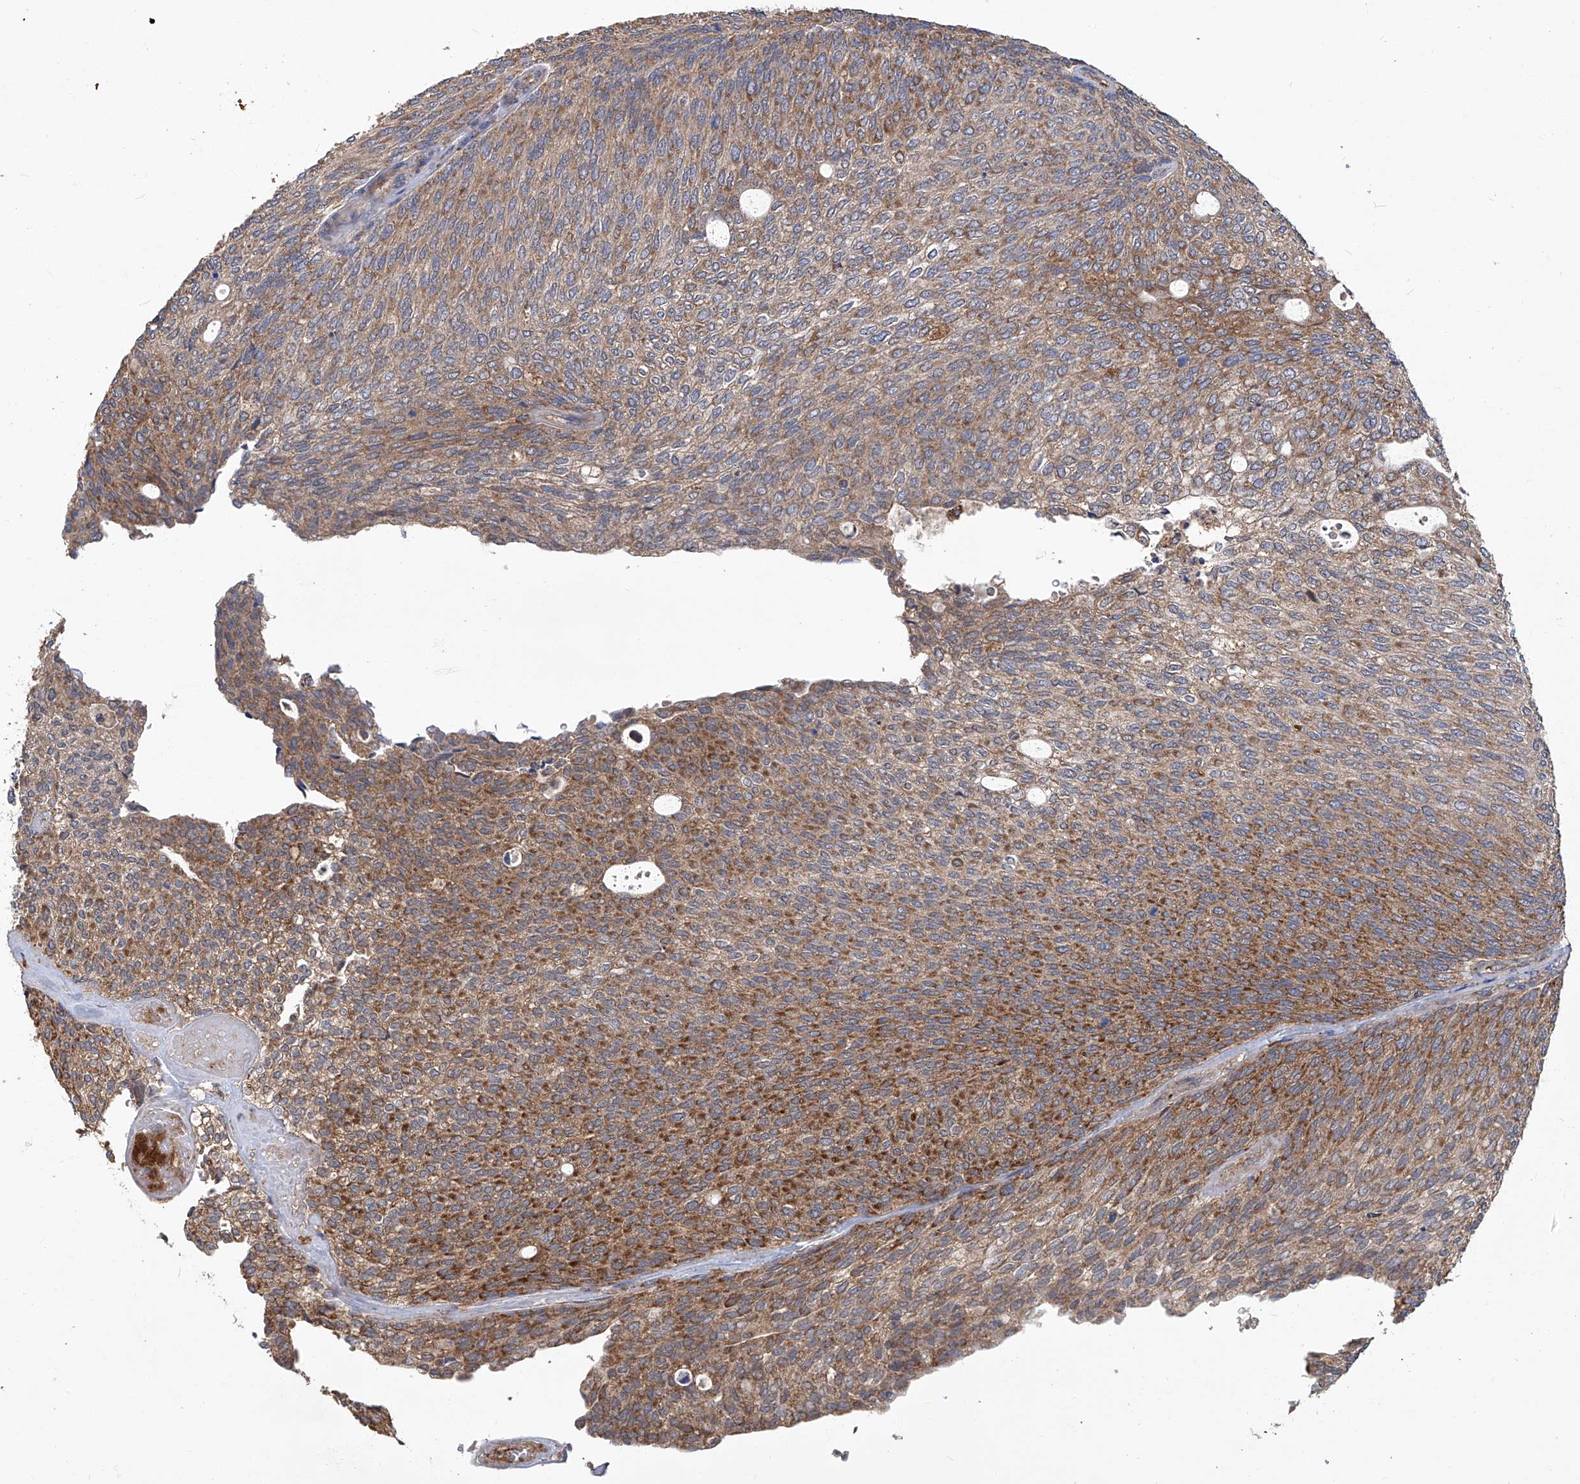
{"staining": {"intensity": "moderate", "quantity": "25%-75%", "location": "cytoplasmic/membranous"}, "tissue": "urothelial cancer", "cell_type": "Tumor cells", "image_type": "cancer", "snomed": [{"axis": "morphology", "description": "Urothelial carcinoma, Low grade"}, {"axis": "topography", "description": "Urinary bladder"}], "caption": "Protein staining of urothelial cancer tissue demonstrates moderate cytoplasmic/membranous staining in about 25%-75% of tumor cells. (DAB (3,3'-diaminobenzidine) IHC, brown staining for protein, blue staining for nuclei).", "gene": "TNFRSF13B", "patient": {"sex": "female", "age": 79}}